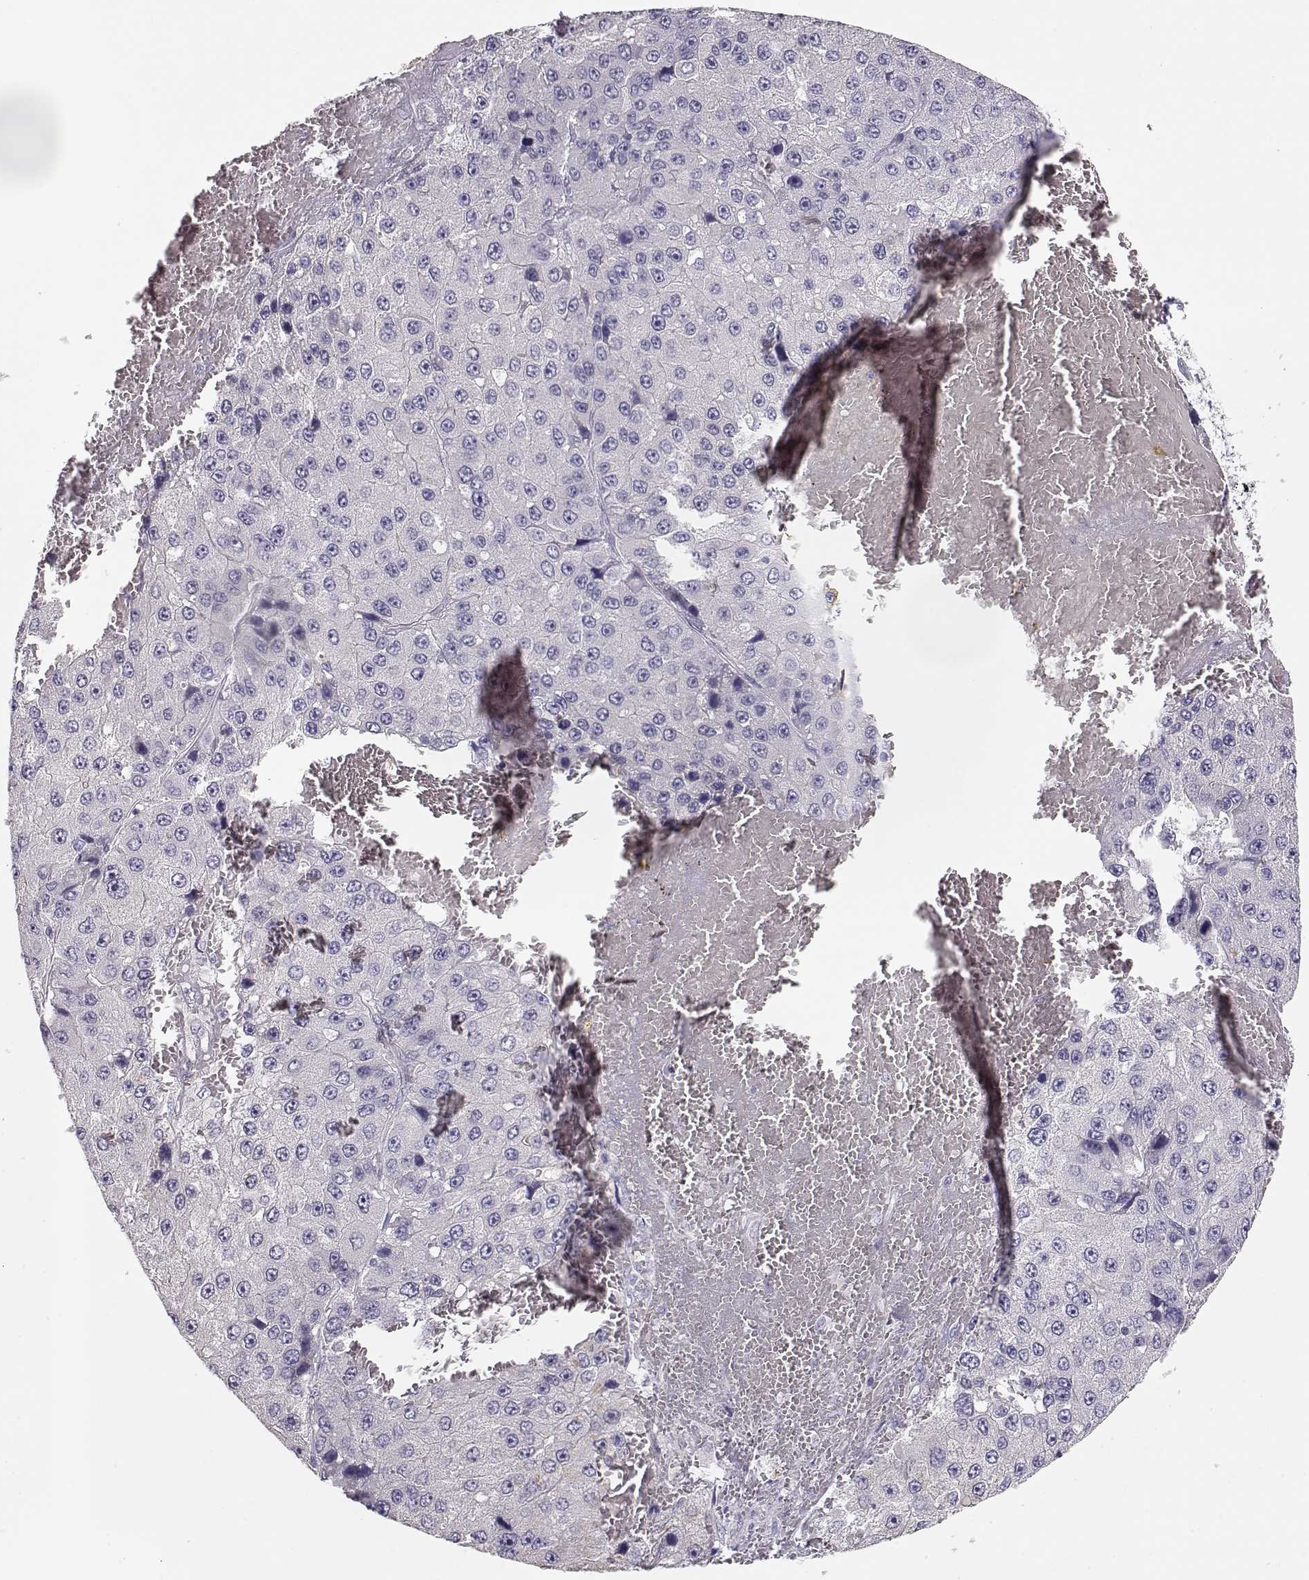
{"staining": {"intensity": "negative", "quantity": "none", "location": "none"}, "tissue": "liver cancer", "cell_type": "Tumor cells", "image_type": "cancer", "snomed": [{"axis": "morphology", "description": "Carcinoma, Hepatocellular, NOS"}, {"axis": "topography", "description": "Liver"}], "caption": "A histopathology image of human hepatocellular carcinoma (liver) is negative for staining in tumor cells. (Immunohistochemistry (ihc), brightfield microscopy, high magnification).", "gene": "GLIPR1L2", "patient": {"sex": "female", "age": 73}}